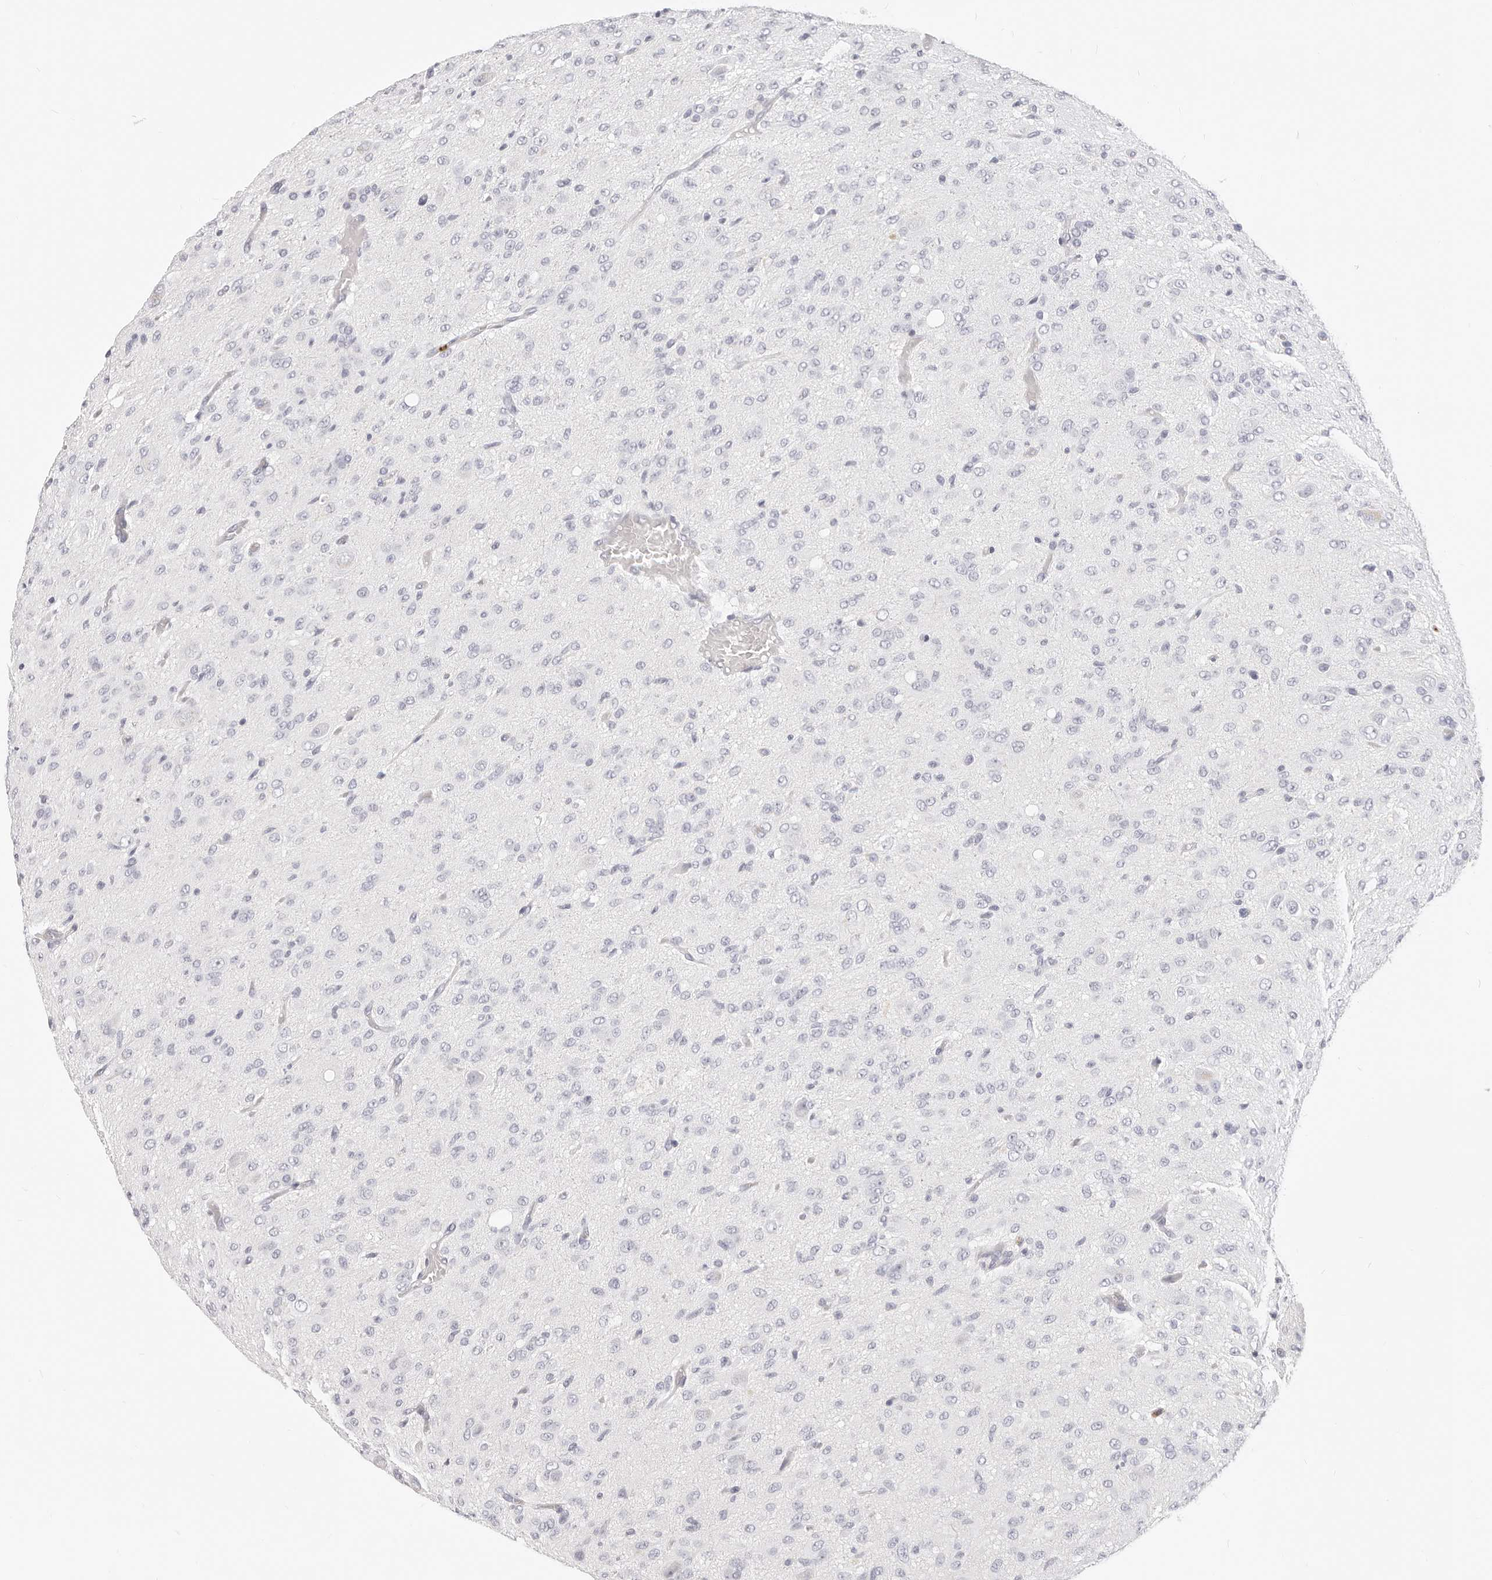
{"staining": {"intensity": "negative", "quantity": "none", "location": "none"}, "tissue": "glioma", "cell_type": "Tumor cells", "image_type": "cancer", "snomed": [{"axis": "morphology", "description": "Glioma, malignant, High grade"}, {"axis": "topography", "description": "Brain"}], "caption": "This is an immunohistochemistry histopathology image of human malignant glioma (high-grade). There is no expression in tumor cells.", "gene": "CAMP", "patient": {"sex": "female", "age": 59}}